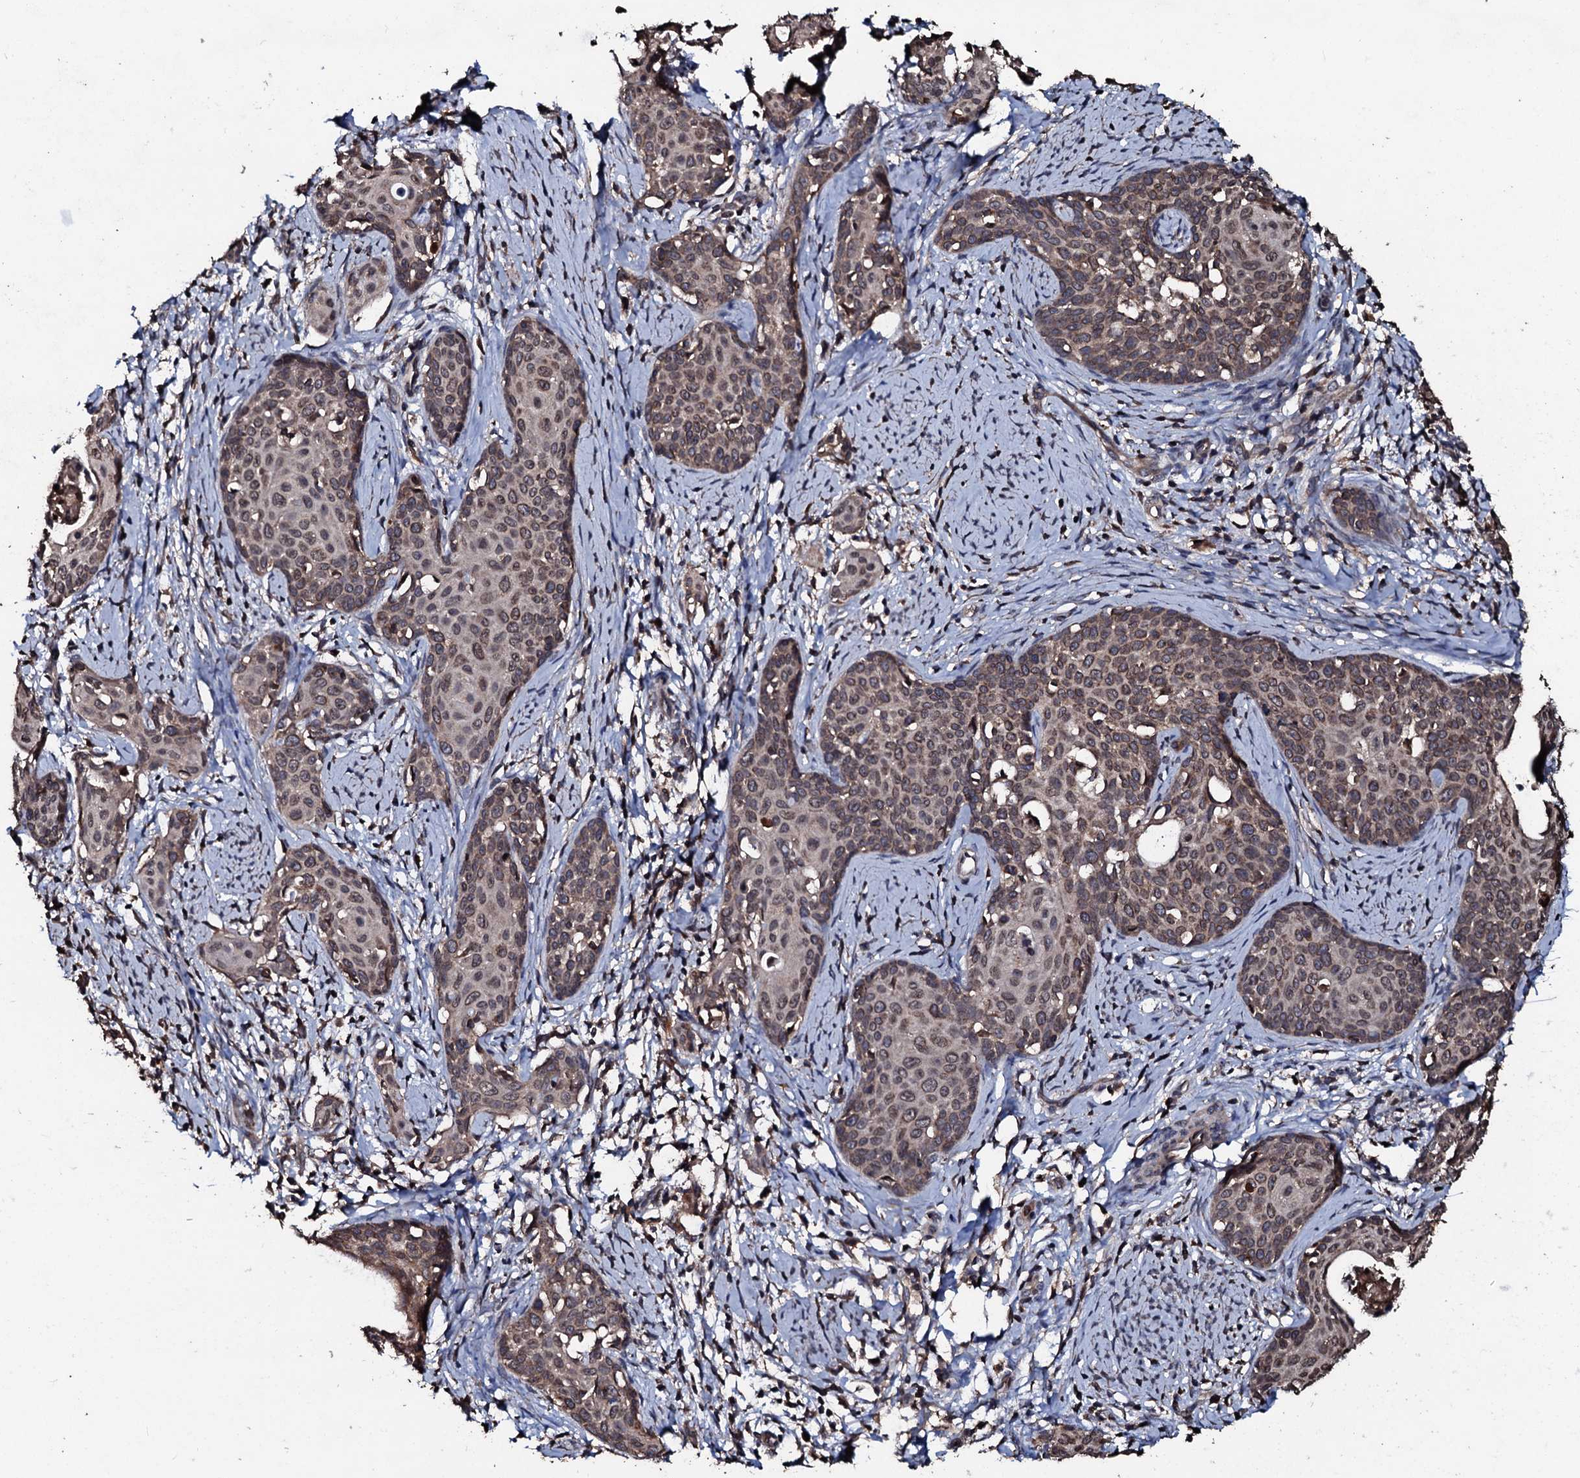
{"staining": {"intensity": "moderate", "quantity": ">75%", "location": "cytoplasmic/membranous,nuclear"}, "tissue": "cervical cancer", "cell_type": "Tumor cells", "image_type": "cancer", "snomed": [{"axis": "morphology", "description": "Squamous cell carcinoma, NOS"}, {"axis": "topography", "description": "Cervix"}], "caption": "A high-resolution photomicrograph shows immunohistochemistry staining of cervical squamous cell carcinoma, which reveals moderate cytoplasmic/membranous and nuclear positivity in about >75% of tumor cells.", "gene": "SDHAF2", "patient": {"sex": "female", "age": 52}}